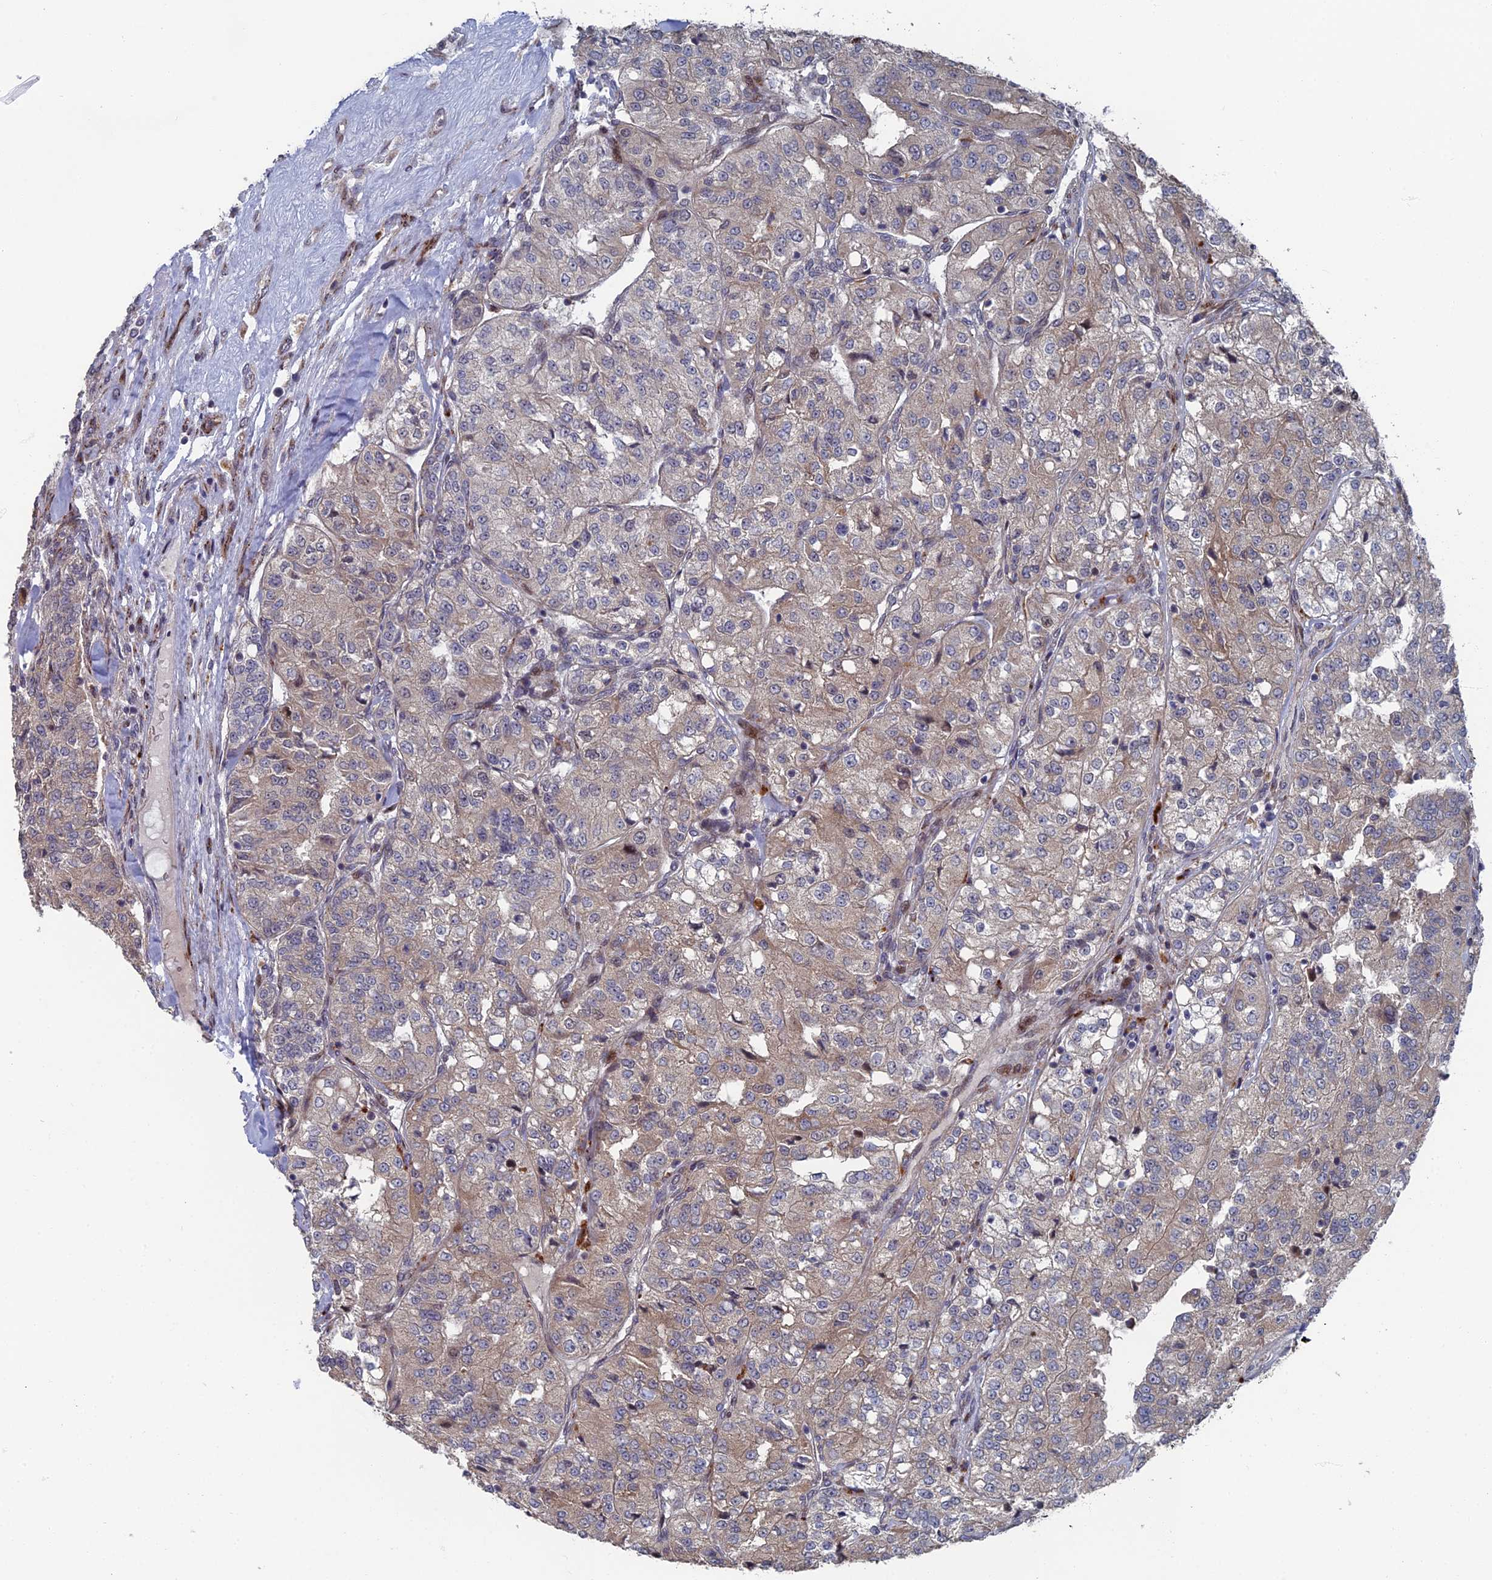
{"staining": {"intensity": "weak", "quantity": "<25%", "location": "cytoplasmic/membranous"}, "tissue": "renal cancer", "cell_type": "Tumor cells", "image_type": "cancer", "snomed": [{"axis": "morphology", "description": "Adenocarcinoma, NOS"}, {"axis": "topography", "description": "Kidney"}], "caption": "IHC histopathology image of neoplastic tissue: human renal cancer stained with DAB shows no significant protein expression in tumor cells.", "gene": "GTF2IRD1", "patient": {"sex": "female", "age": 63}}